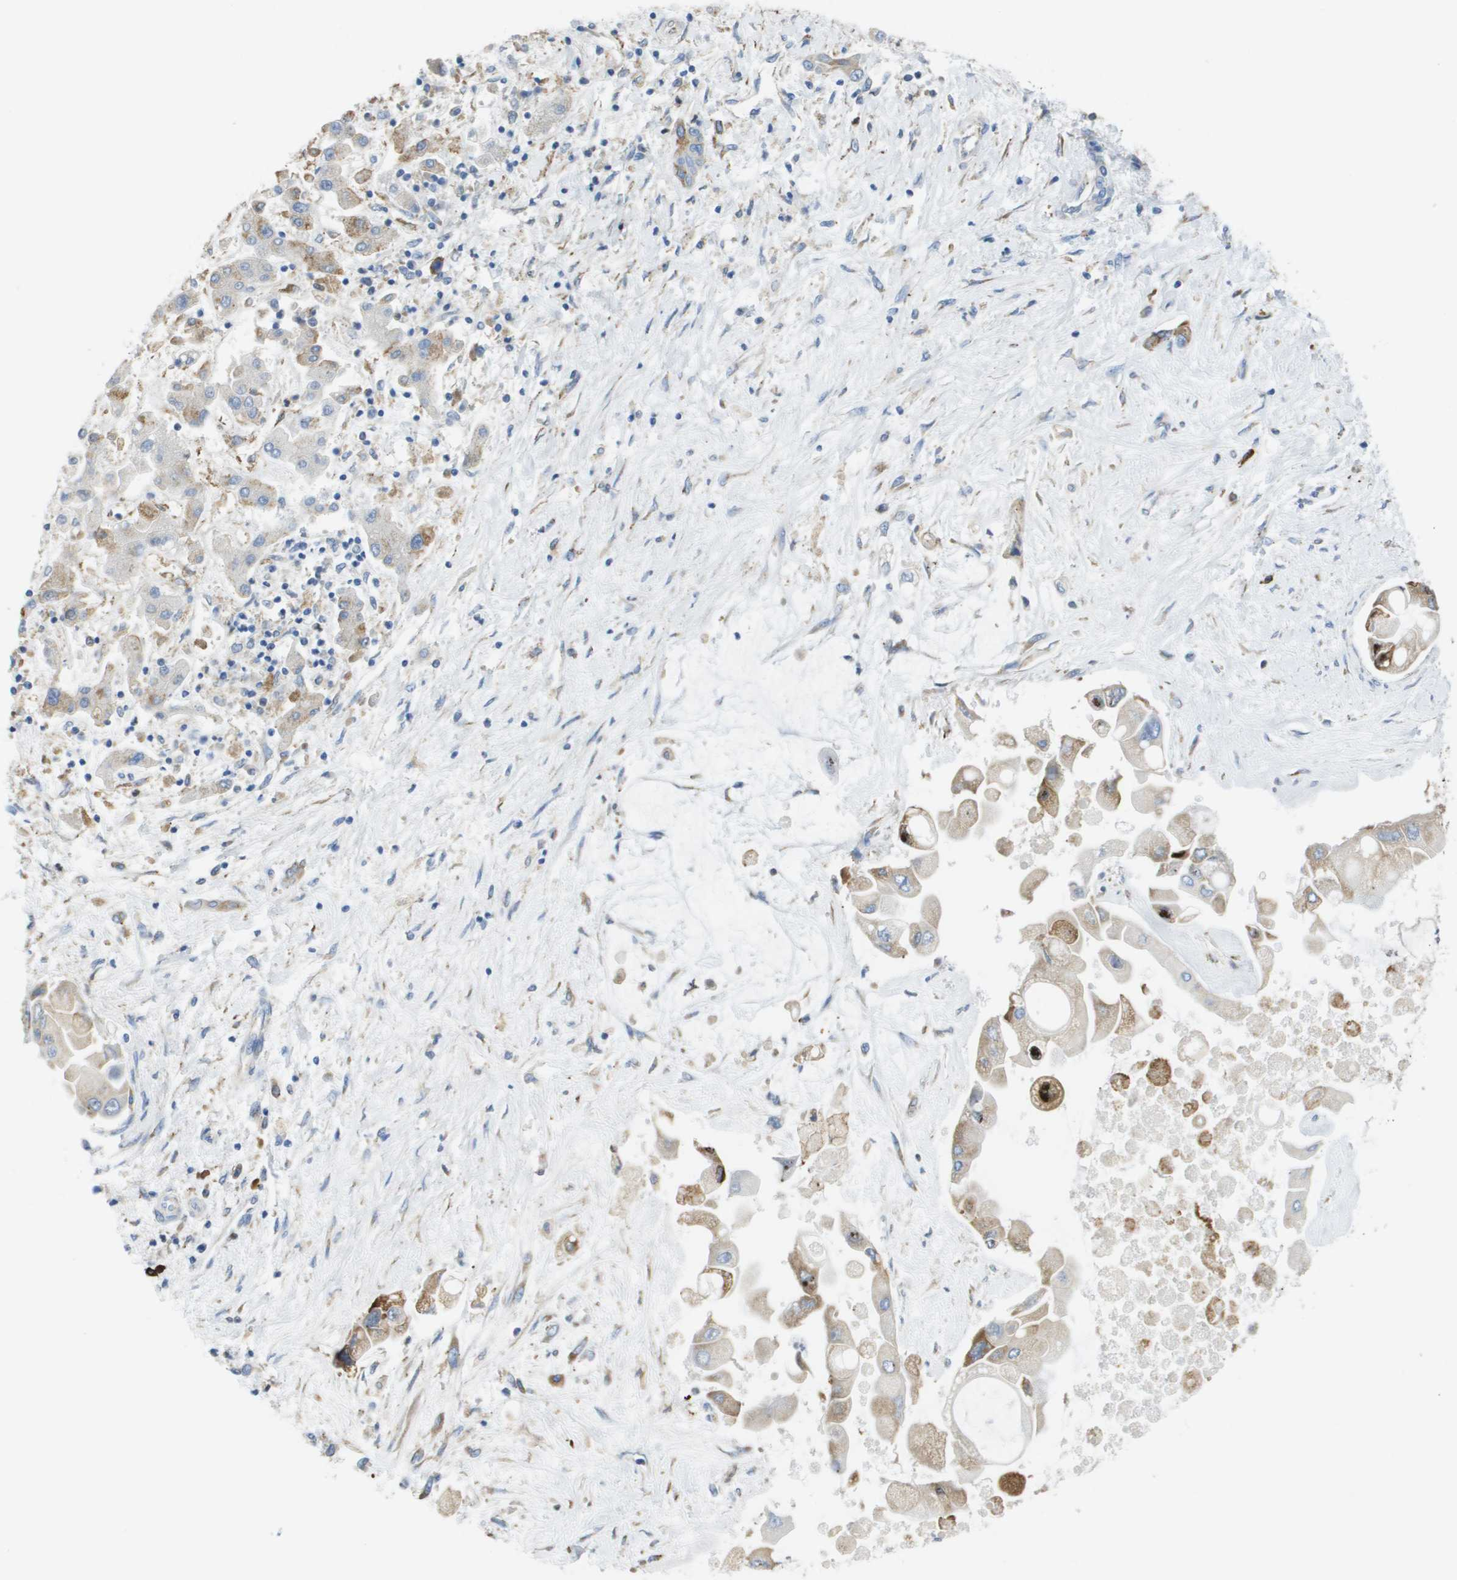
{"staining": {"intensity": "weak", "quantity": ">75%", "location": "cytoplasmic/membranous"}, "tissue": "liver cancer", "cell_type": "Tumor cells", "image_type": "cancer", "snomed": [{"axis": "morphology", "description": "Cholangiocarcinoma"}, {"axis": "topography", "description": "Liver"}], "caption": "Human liver cancer (cholangiocarcinoma) stained with a brown dye displays weak cytoplasmic/membranous positive expression in approximately >75% of tumor cells.", "gene": "SDR42E1", "patient": {"sex": "male", "age": 50}}